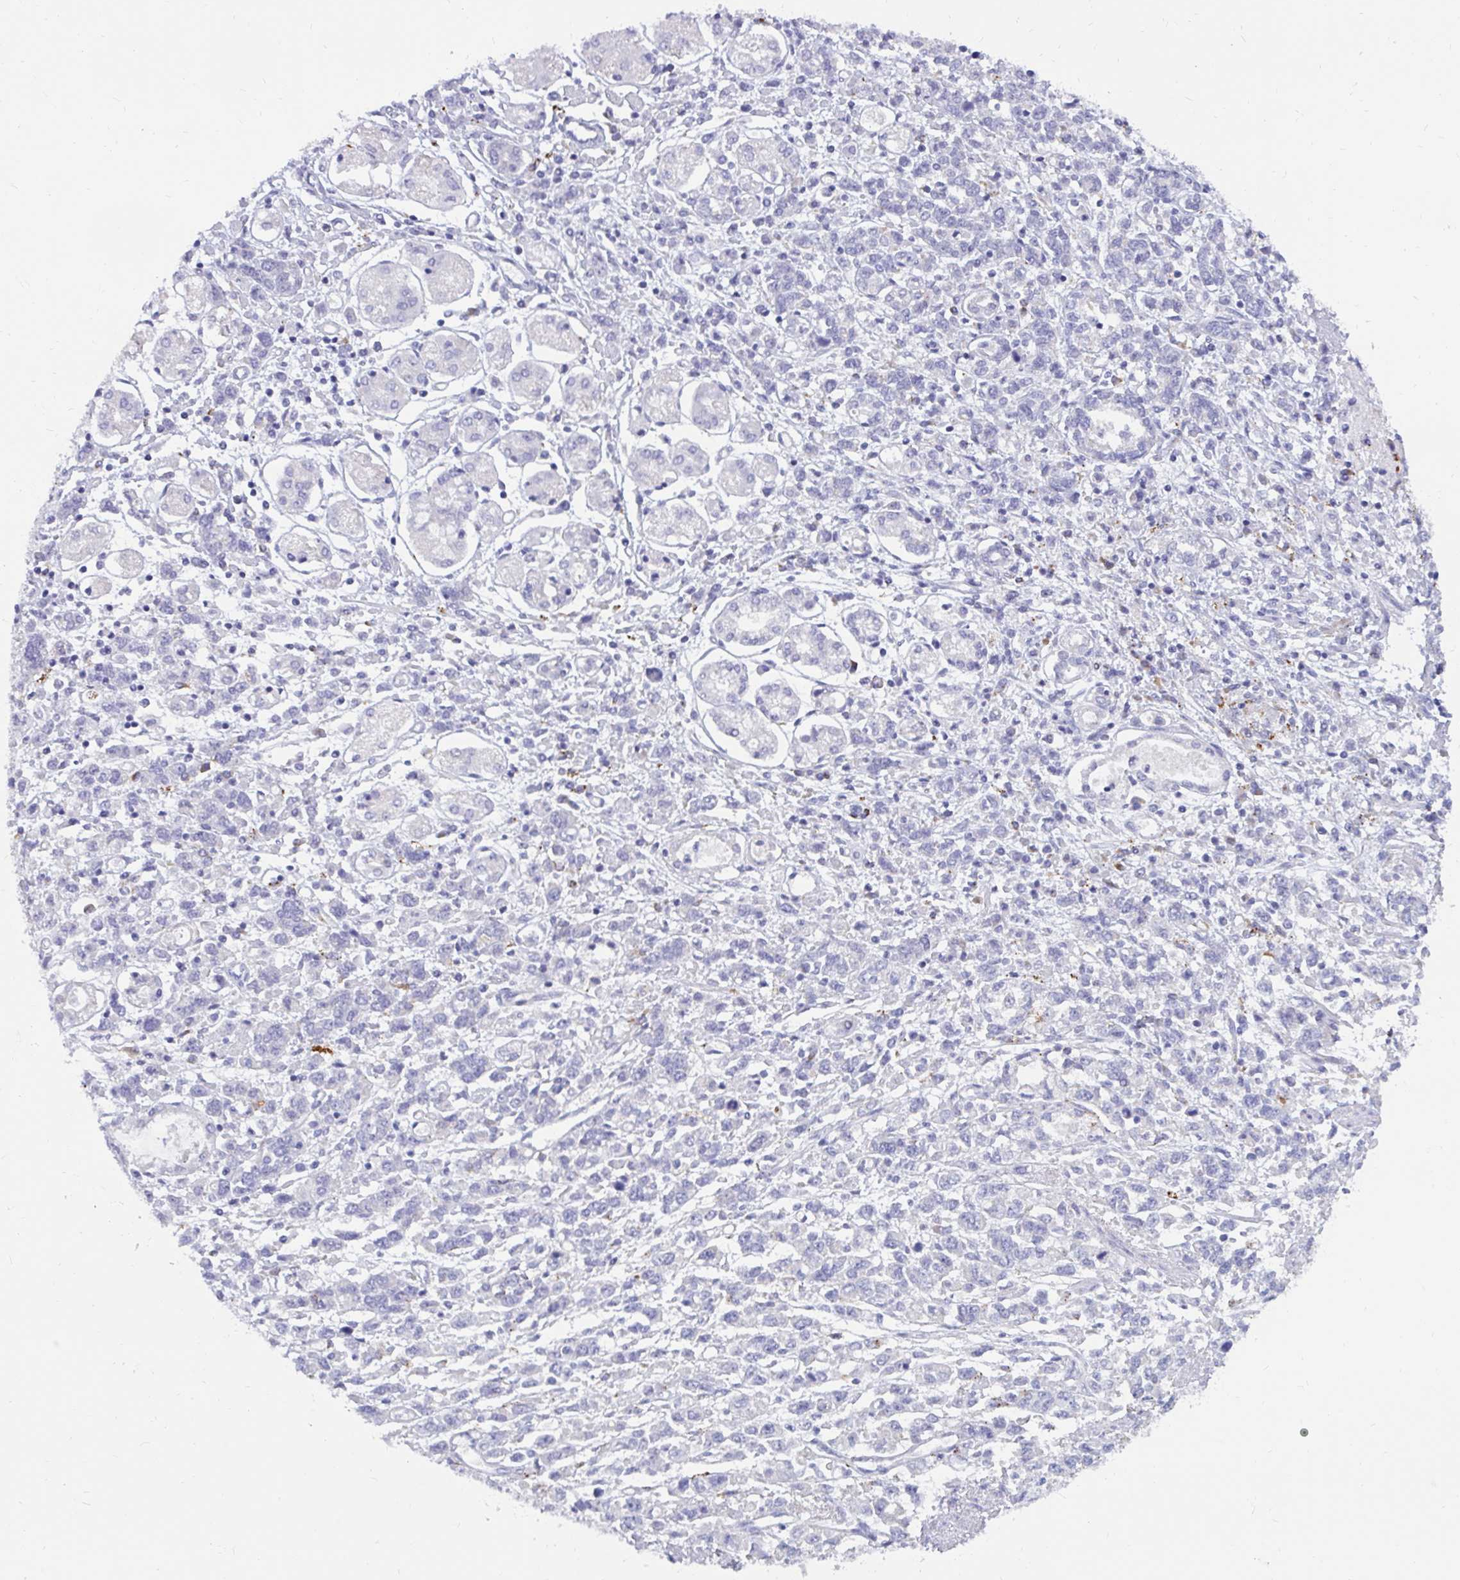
{"staining": {"intensity": "negative", "quantity": "none", "location": "none"}, "tissue": "stomach cancer", "cell_type": "Tumor cells", "image_type": "cancer", "snomed": [{"axis": "morphology", "description": "Adenocarcinoma, NOS"}, {"axis": "topography", "description": "Stomach"}], "caption": "DAB (3,3'-diaminobenzidine) immunohistochemical staining of human stomach adenocarcinoma demonstrates no significant expression in tumor cells.", "gene": "FAM219B", "patient": {"sex": "female", "age": 76}}